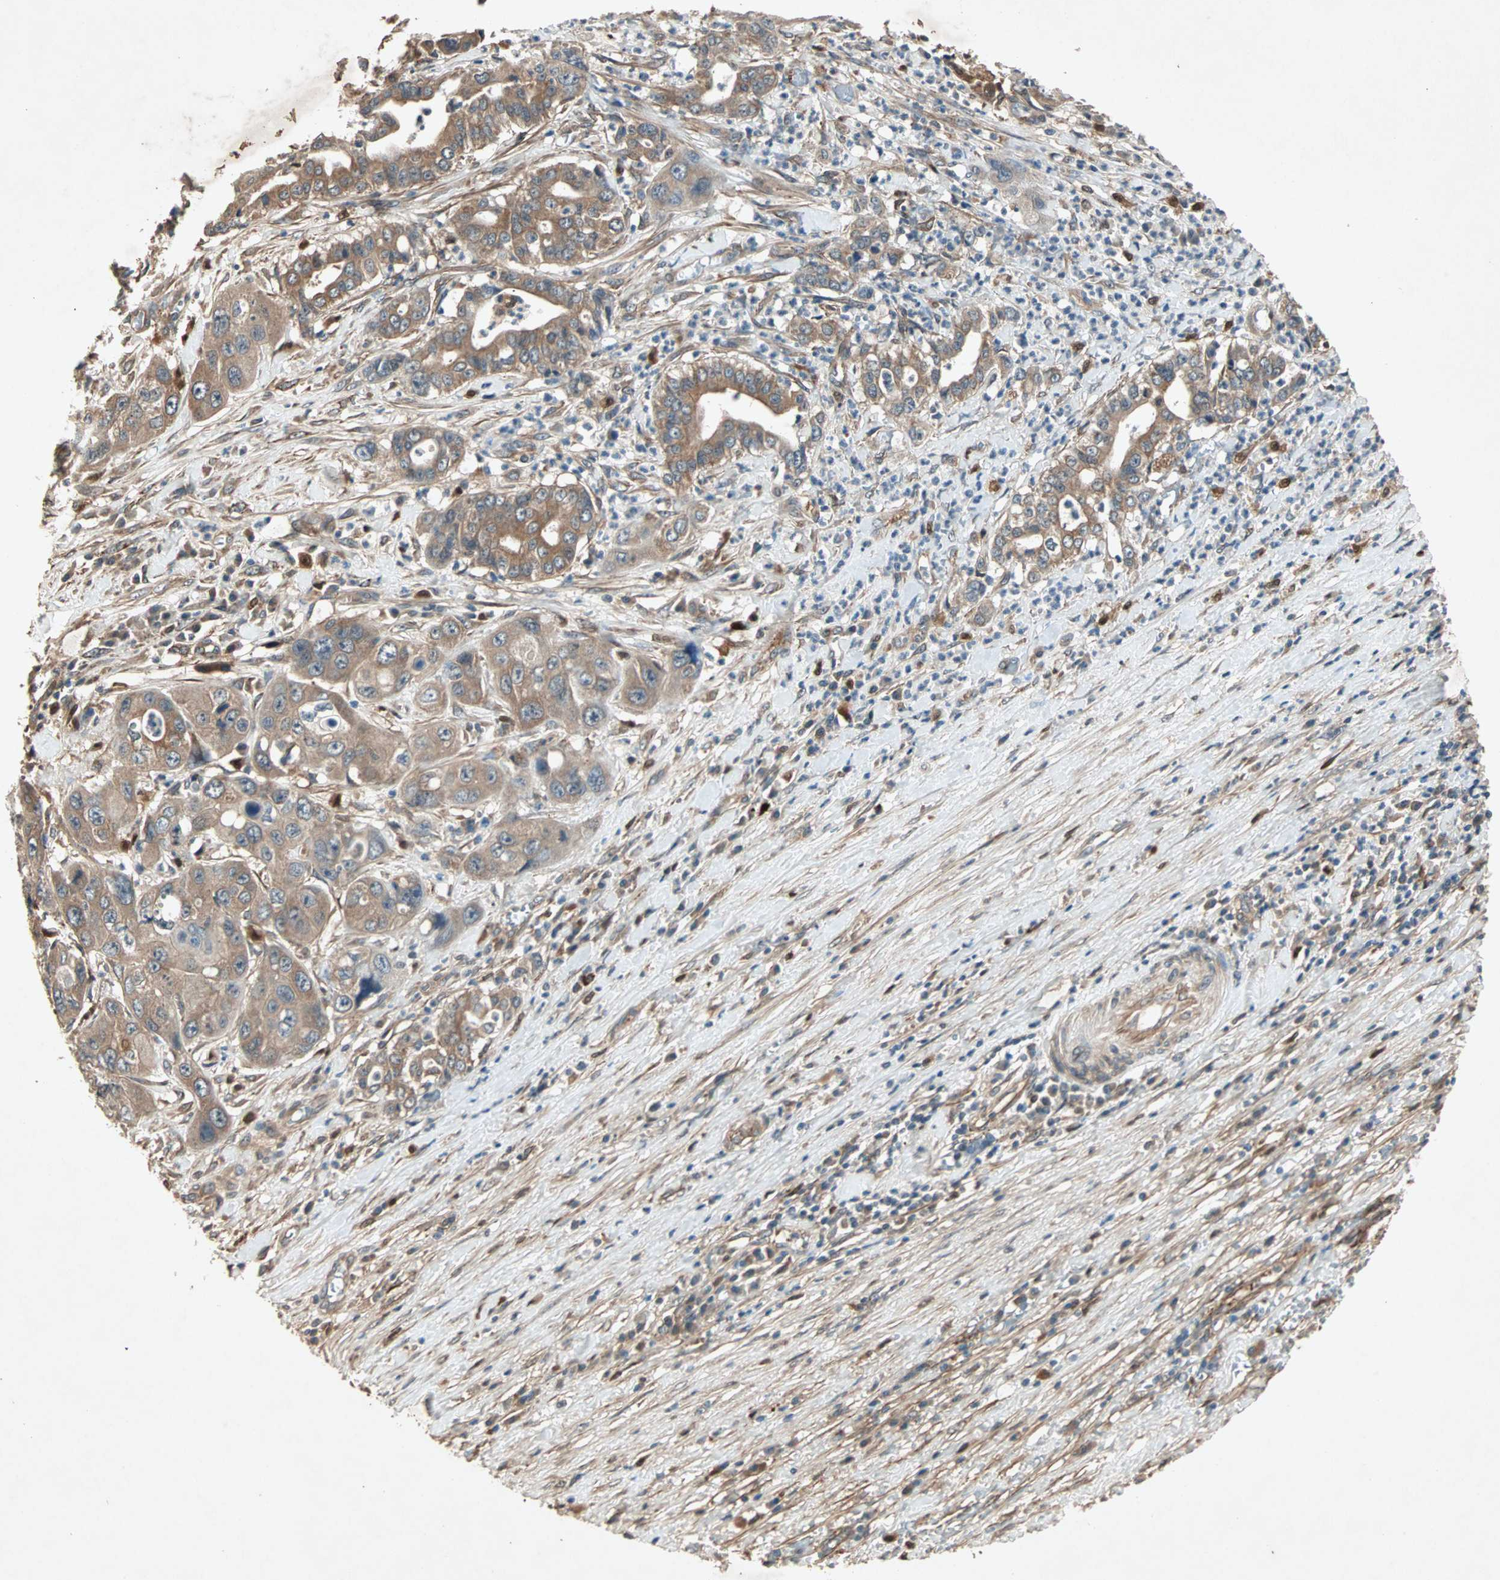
{"staining": {"intensity": "strong", "quantity": ">75%", "location": "cytoplasmic/membranous"}, "tissue": "liver cancer", "cell_type": "Tumor cells", "image_type": "cancer", "snomed": [{"axis": "morphology", "description": "Cholangiocarcinoma"}, {"axis": "topography", "description": "Liver"}], "caption": "This histopathology image reveals immunohistochemistry staining of human liver cancer, with high strong cytoplasmic/membranous positivity in approximately >75% of tumor cells.", "gene": "SDSL", "patient": {"sex": "female", "age": 61}}